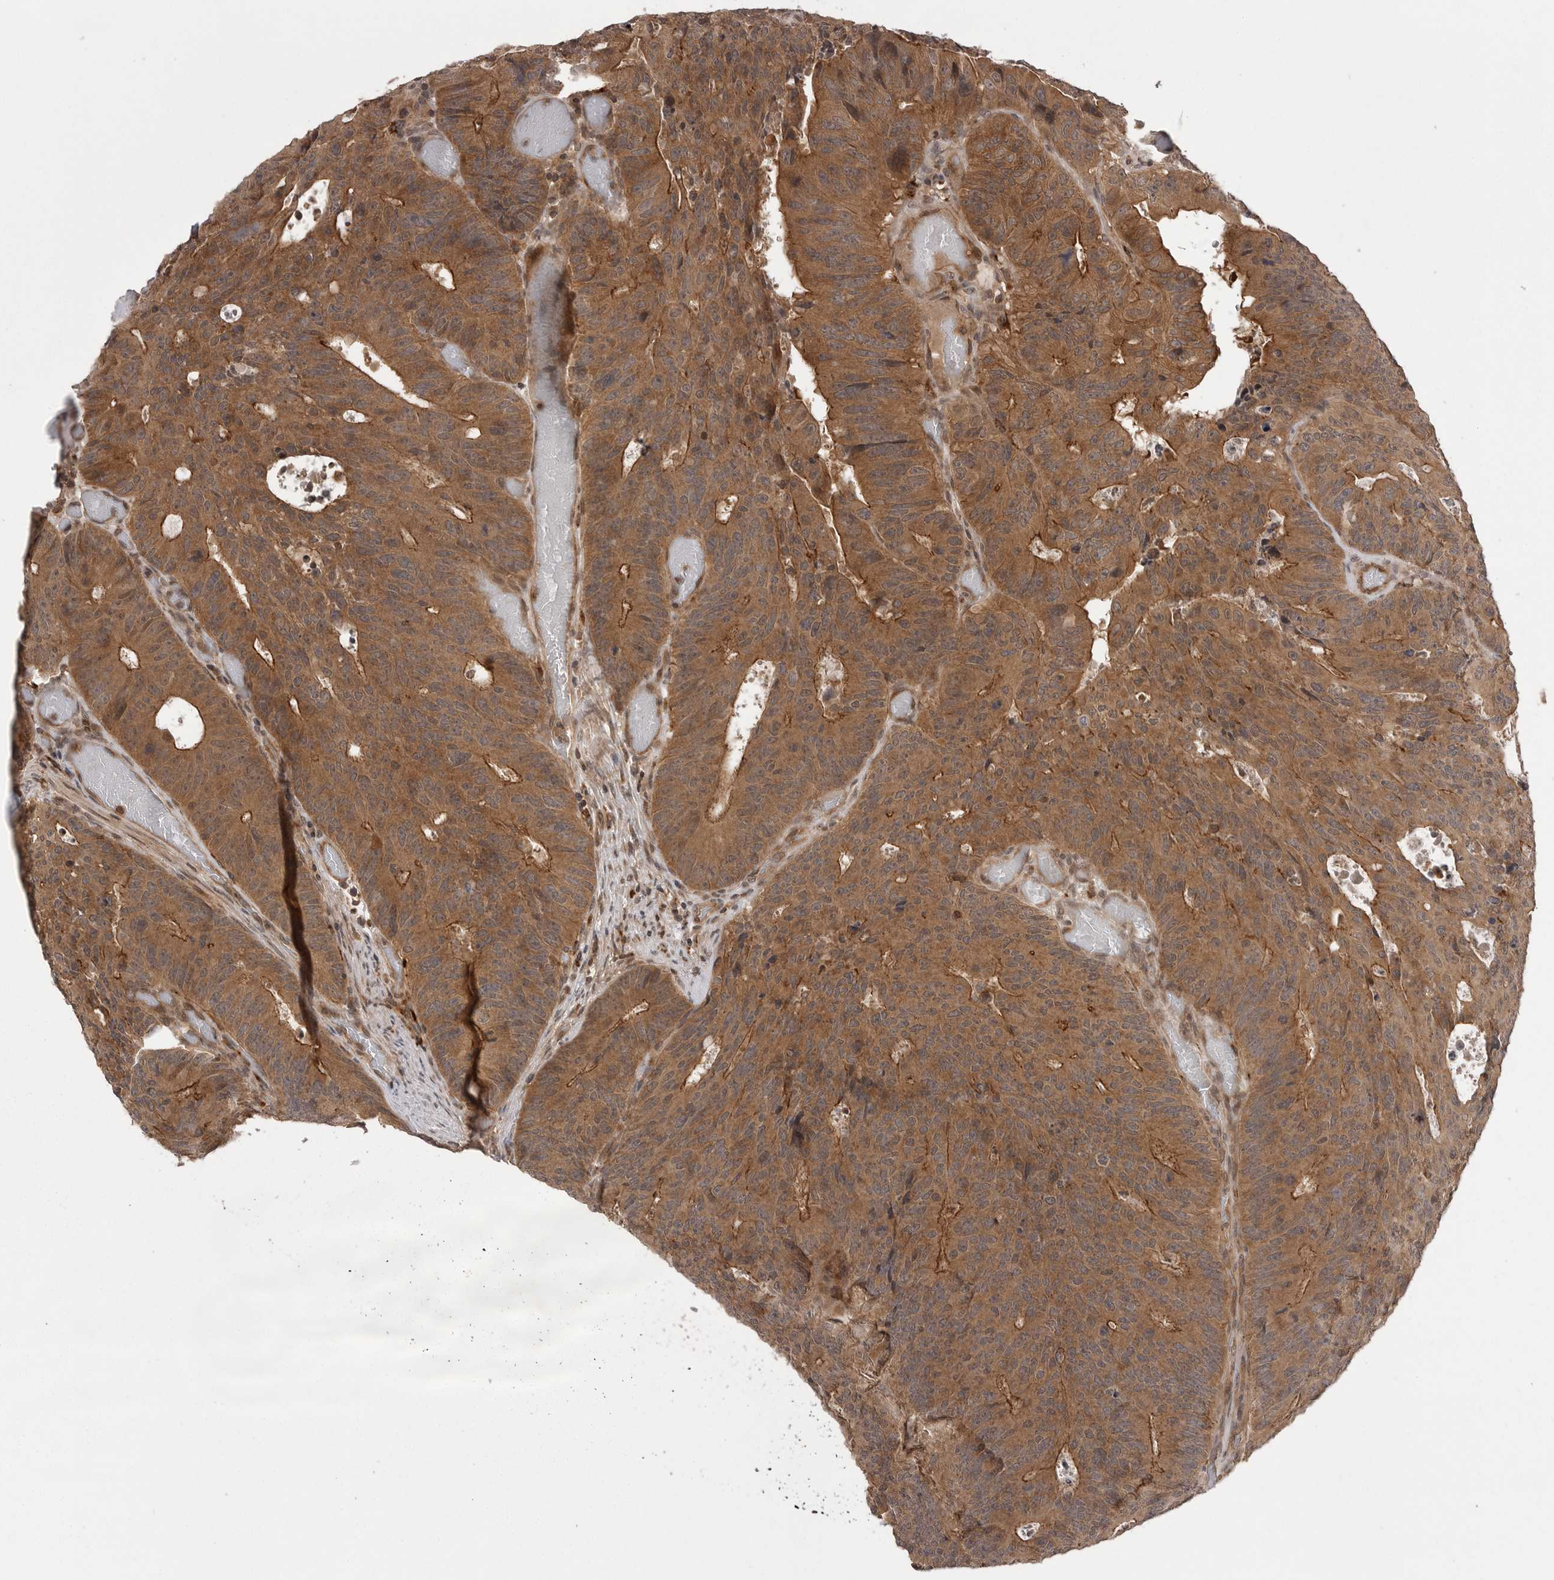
{"staining": {"intensity": "moderate", "quantity": ">75%", "location": "cytoplasmic/membranous"}, "tissue": "colorectal cancer", "cell_type": "Tumor cells", "image_type": "cancer", "snomed": [{"axis": "morphology", "description": "Adenocarcinoma, NOS"}, {"axis": "topography", "description": "Colon"}], "caption": "Immunohistochemical staining of colorectal cancer (adenocarcinoma) exhibits moderate cytoplasmic/membranous protein staining in approximately >75% of tumor cells. (Stains: DAB (3,3'-diaminobenzidine) in brown, nuclei in blue, Microscopy: brightfield microscopy at high magnification).", "gene": "AOAH", "patient": {"sex": "male", "age": 87}}